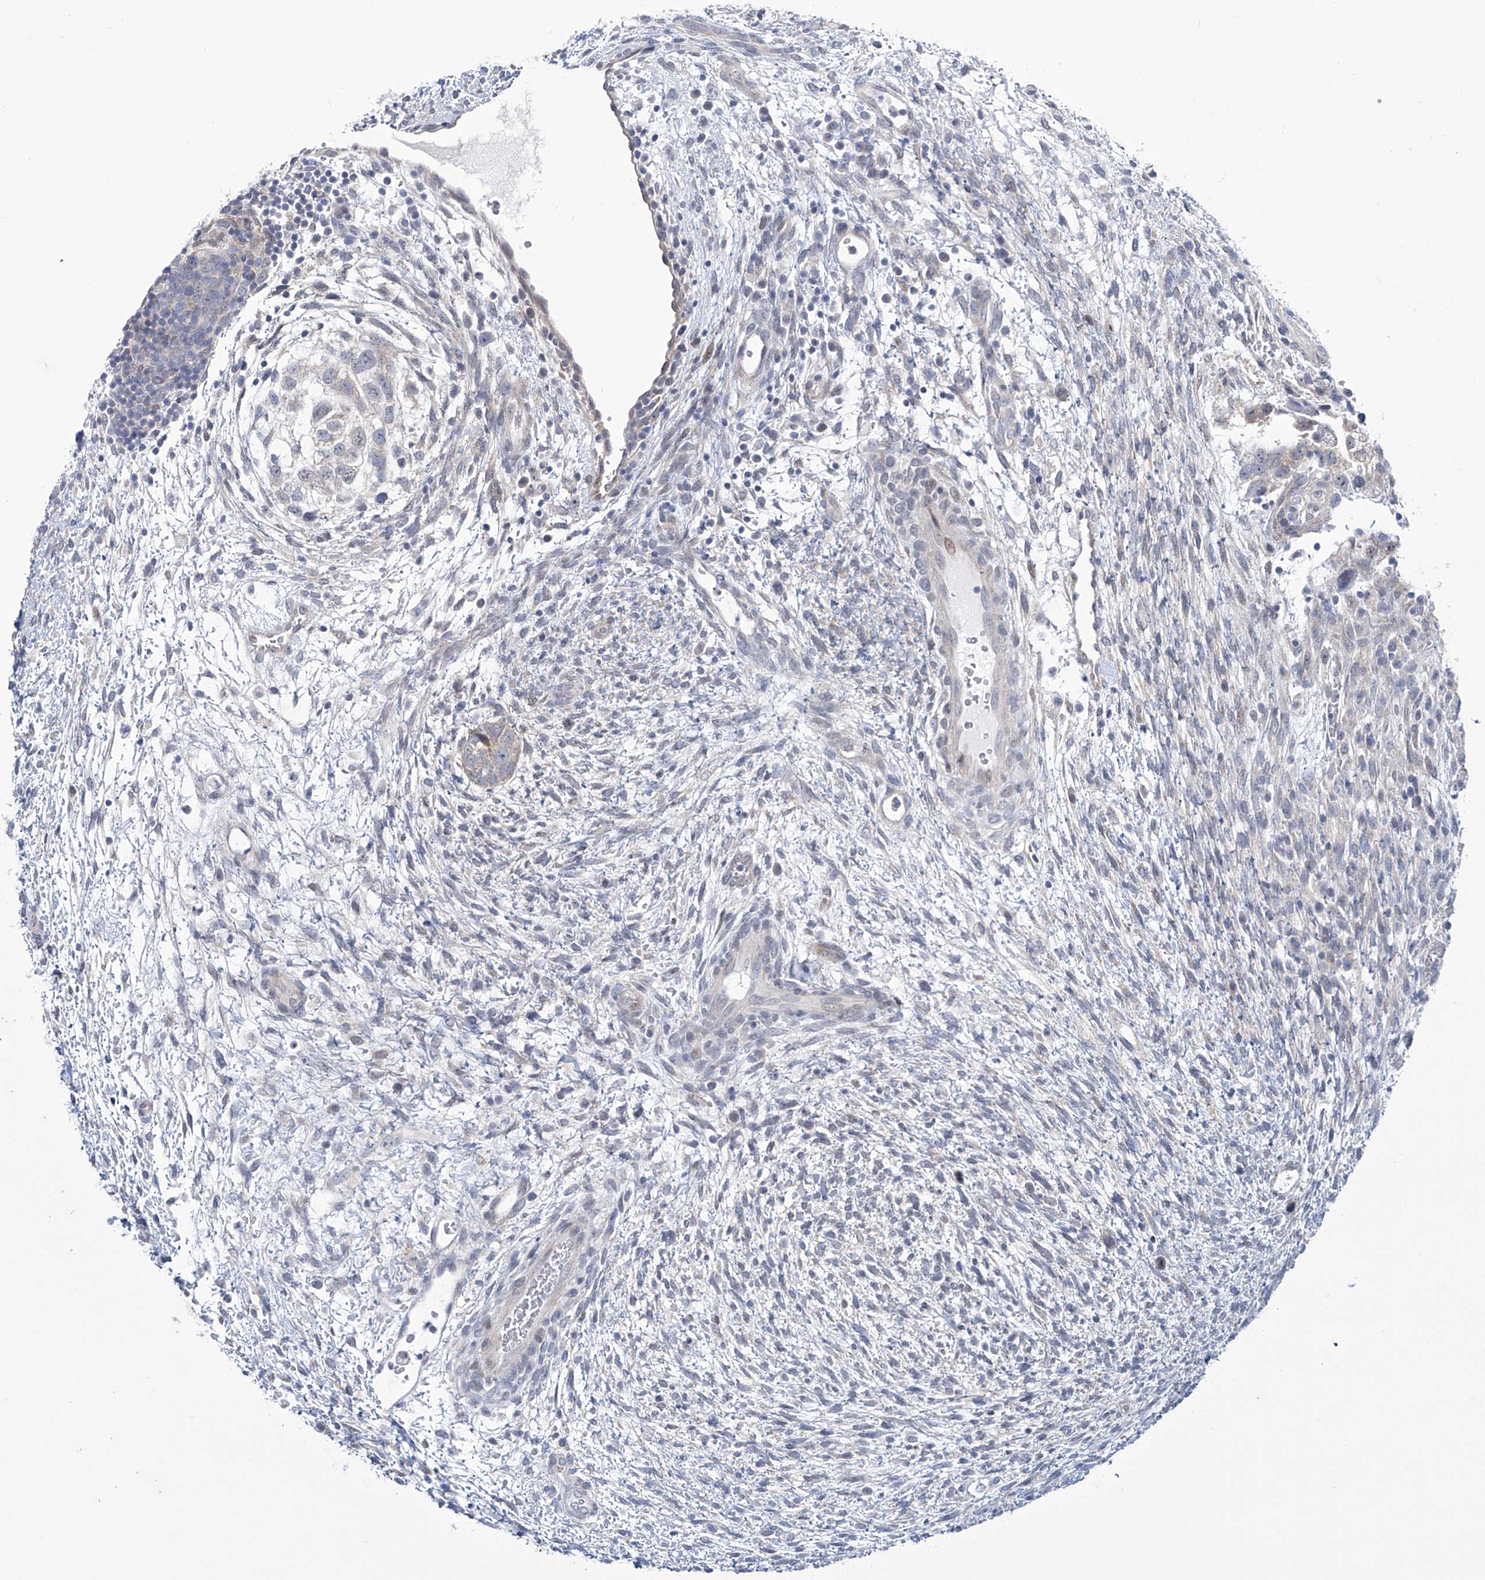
{"staining": {"intensity": "weak", "quantity": "<25%", "location": "nuclear"}, "tissue": "testis cancer", "cell_type": "Tumor cells", "image_type": "cancer", "snomed": [{"axis": "morphology", "description": "Carcinoma, Embryonal, NOS"}, {"axis": "topography", "description": "Testis"}], "caption": "There is no significant positivity in tumor cells of testis embryonal carcinoma.", "gene": "TRIM60", "patient": {"sex": "male", "age": 37}}